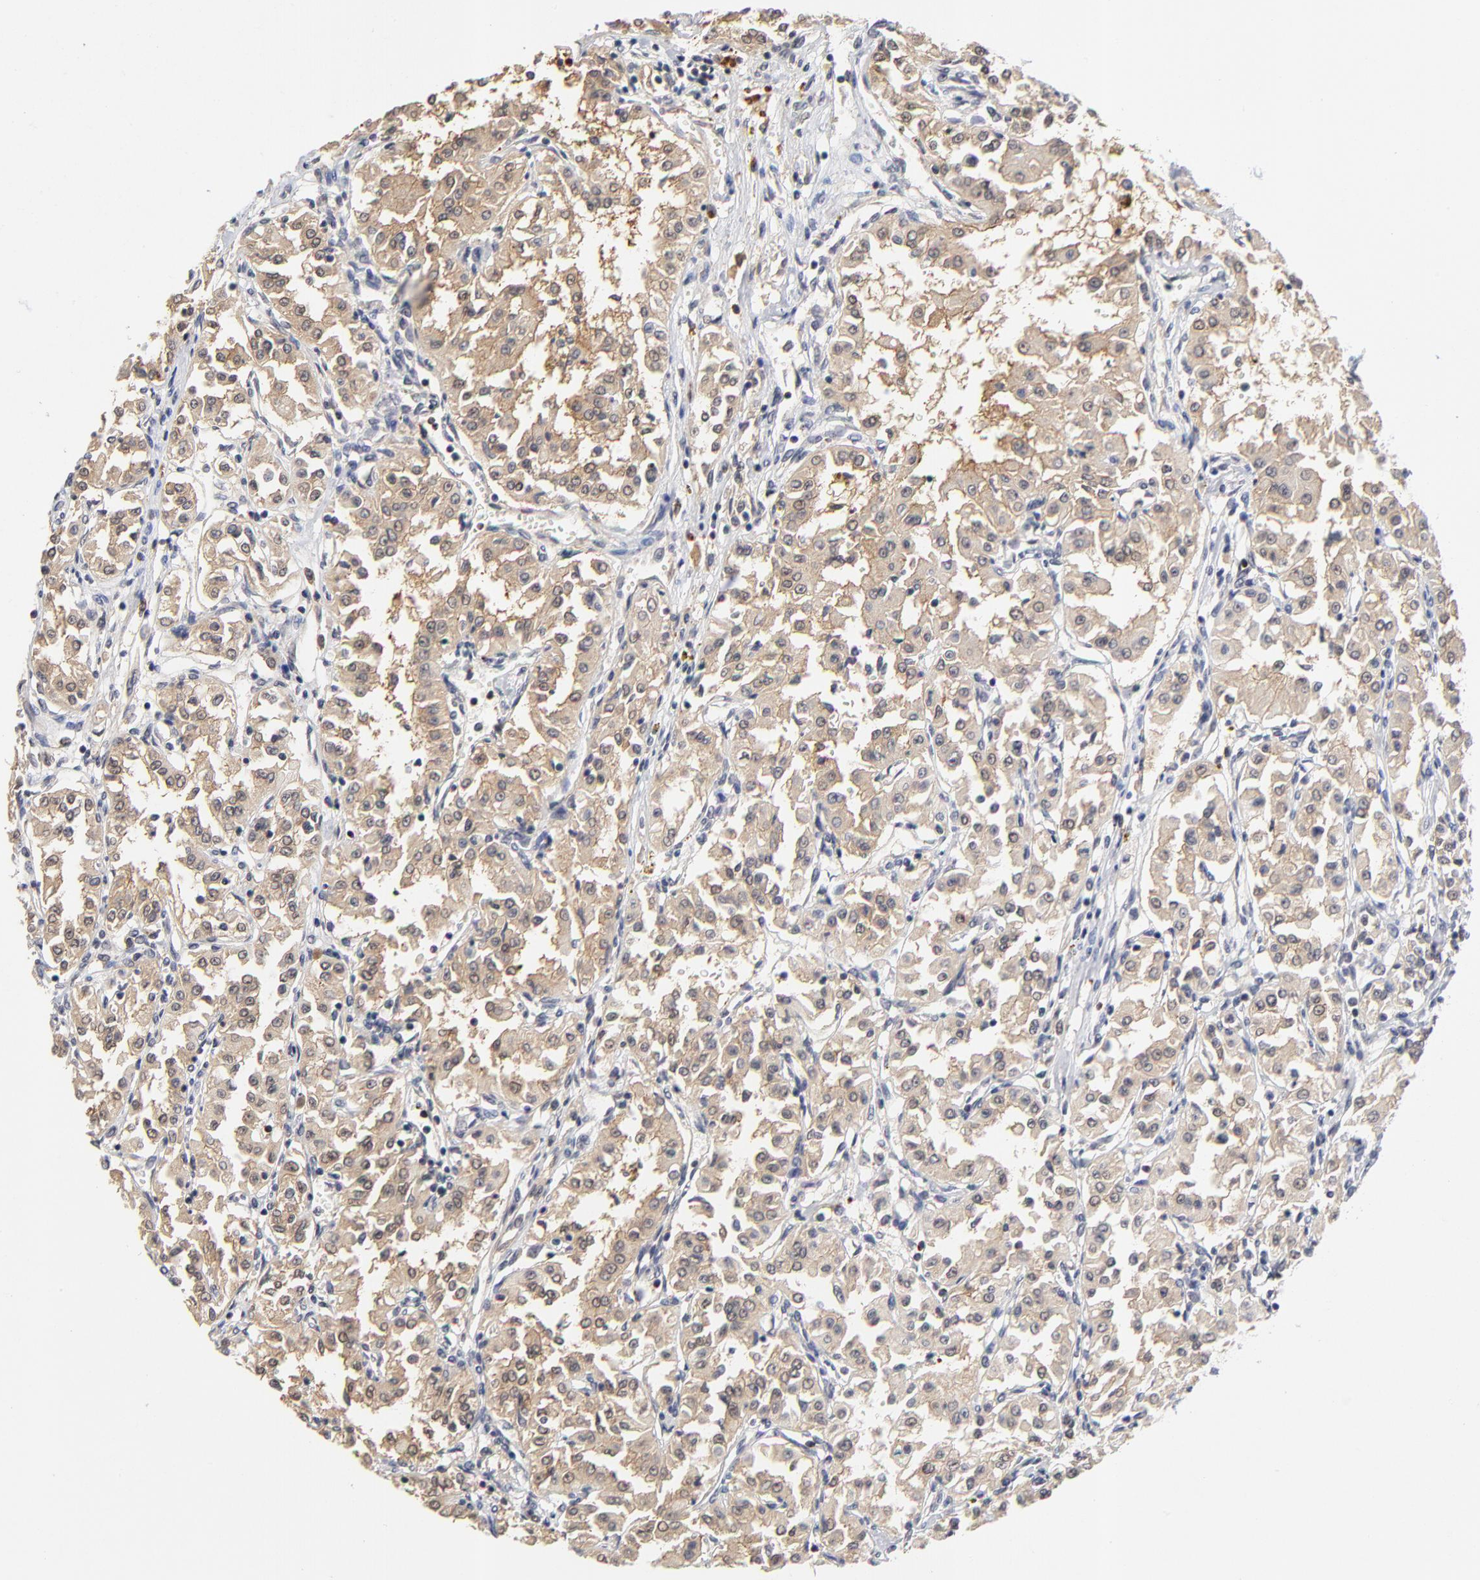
{"staining": {"intensity": "weak", "quantity": ">75%", "location": "cytoplasmic/membranous"}, "tissue": "renal cancer", "cell_type": "Tumor cells", "image_type": "cancer", "snomed": [{"axis": "morphology", "description": "Adenocarcinoma, NOS"}, {"axis": "topography", "description": "Kidney"}], "caption": "Weak cytoplasmic/membranous protein positivity is seen in approximately >75% of tumor cells in renal cancer.", "gene": "WSB1", "patient": {"sex": "male", "age": 78}}